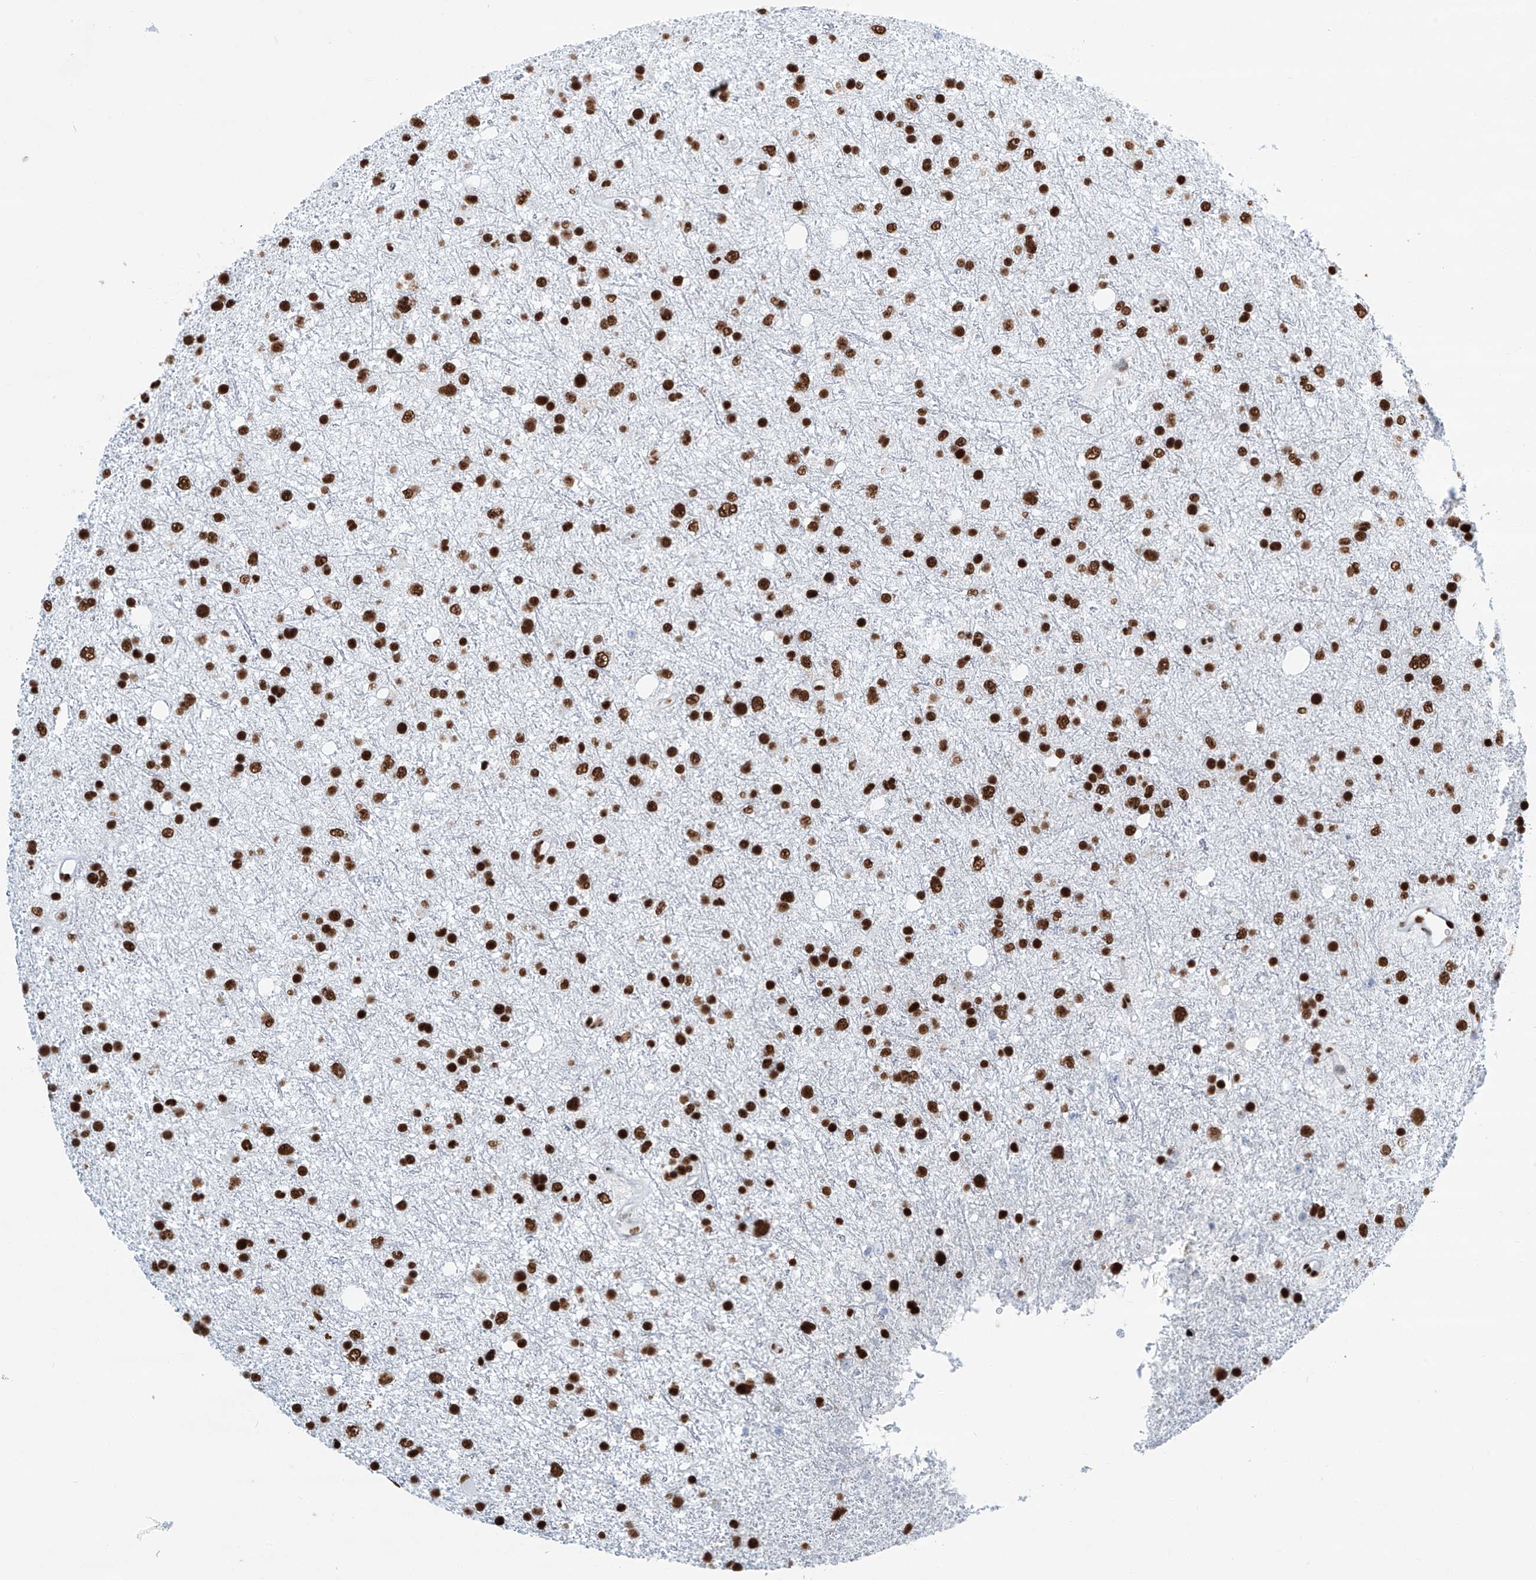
{"staining": {"intensity": "strong", "quantity": ">75%", "location": "nuclear"}, "tissue": "glioma", "cell_type": "Tumor cells", "image_type": "cancer", "snomed": [{"axis": "morphology", "description": "Glioma, malignant, Low grade"}, {"axis": "topography", "description": "Cerebral cortex"}], "caption": "There is high levels of strong nuclear expression in tumor cells of malignant glioma (low-grade), as demonstrated by immunohistochemical staining (brown color).", "gene": "SARNP", "patient": {"sex": "female", "age": 39}}